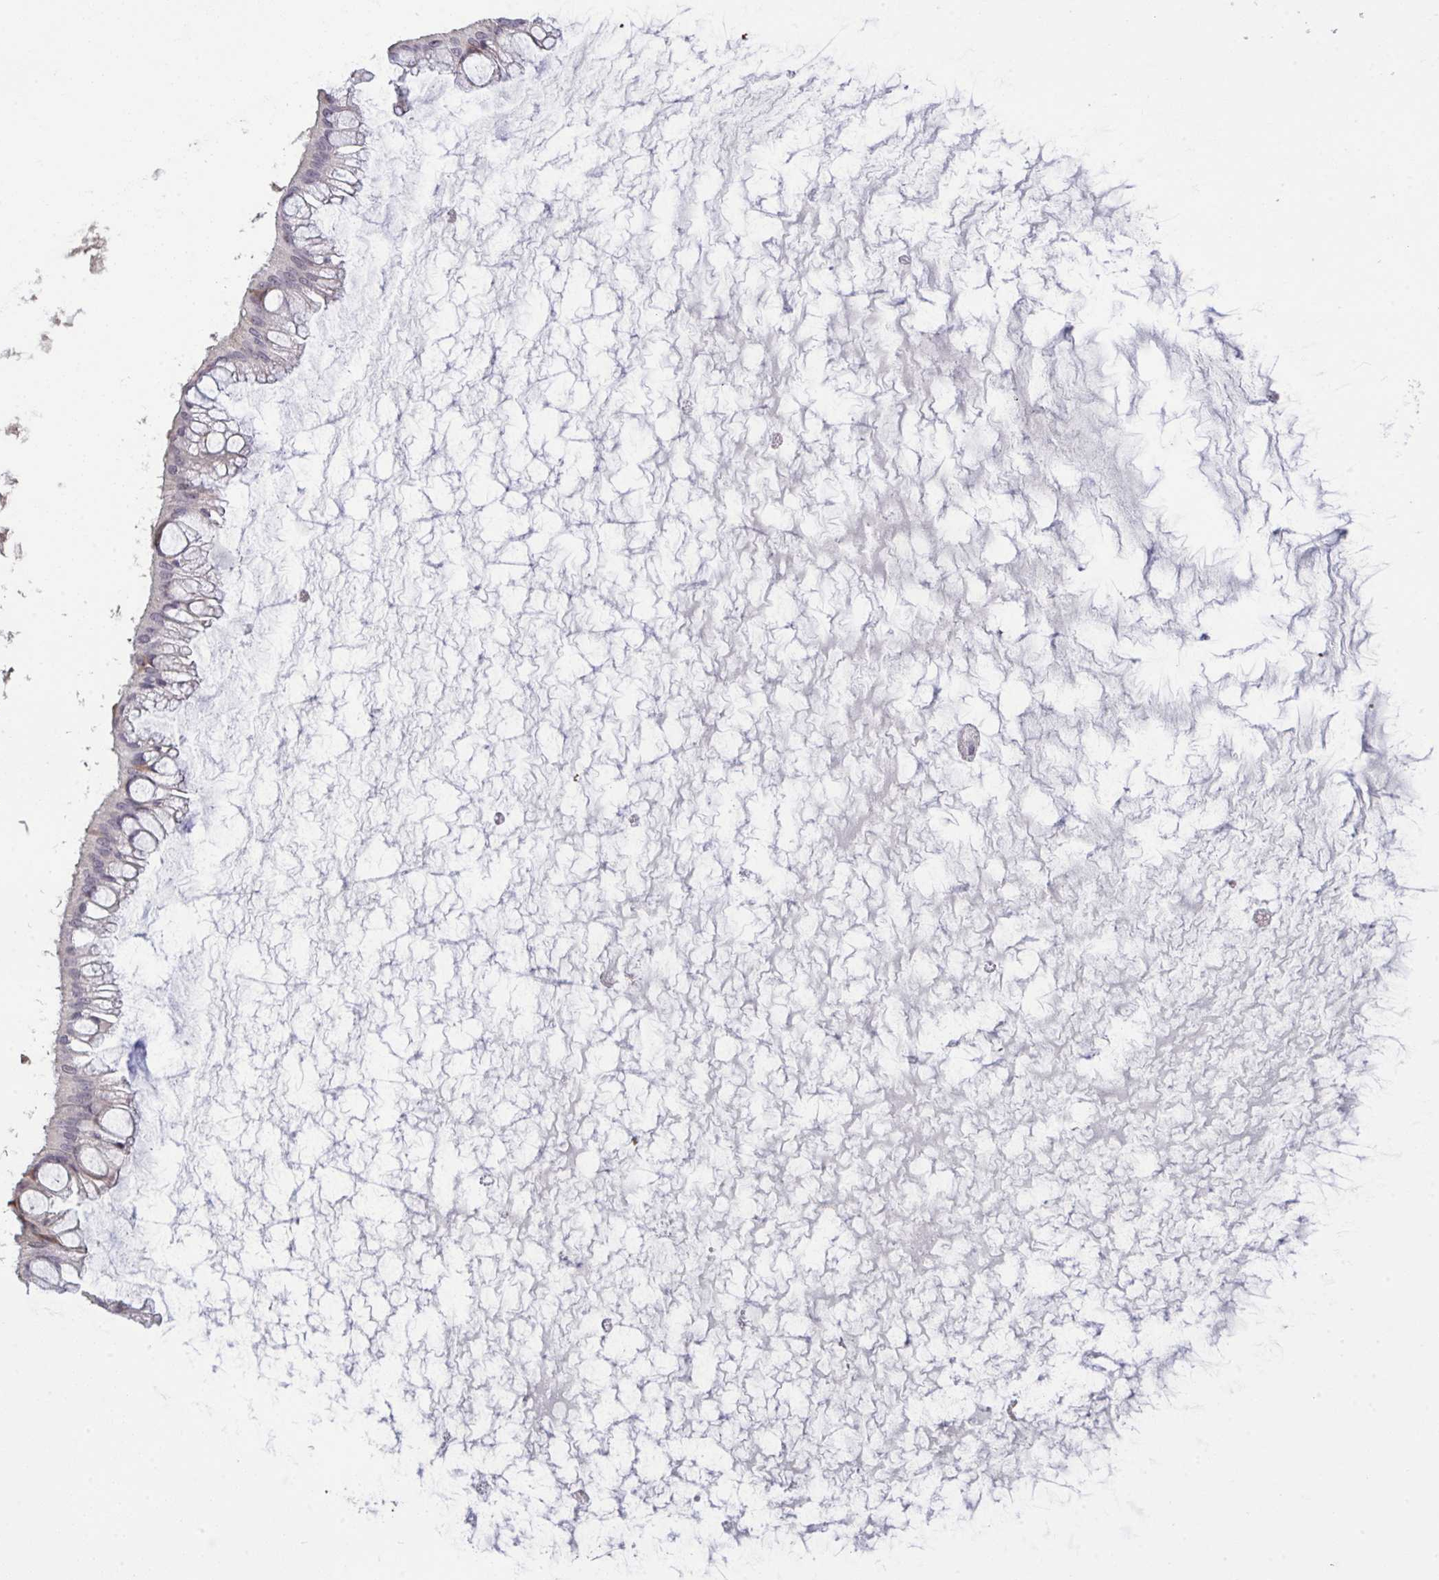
{"staining": {"intensity": "negative", "quantity": "none", "location": "none"}, "tissue": "ovarian cancer", "cell_type": "Tumor cells", "image_type": "cancer", "snomed": [{"axis": "morphology", "description": "Cystadenocarcinoma, mucinous, NOS"}, {"axis": "topography", "description": "Ovary"}], "caption": "Immunohistochemistry (IHC) photomicrograph of mucinous cystadenocarcinoma (ovarian) stained for a protein (brown), which shows no expression in tumor cells.", "gene": "ZNF784", "patient": {"sex": "female", "age": 73}}